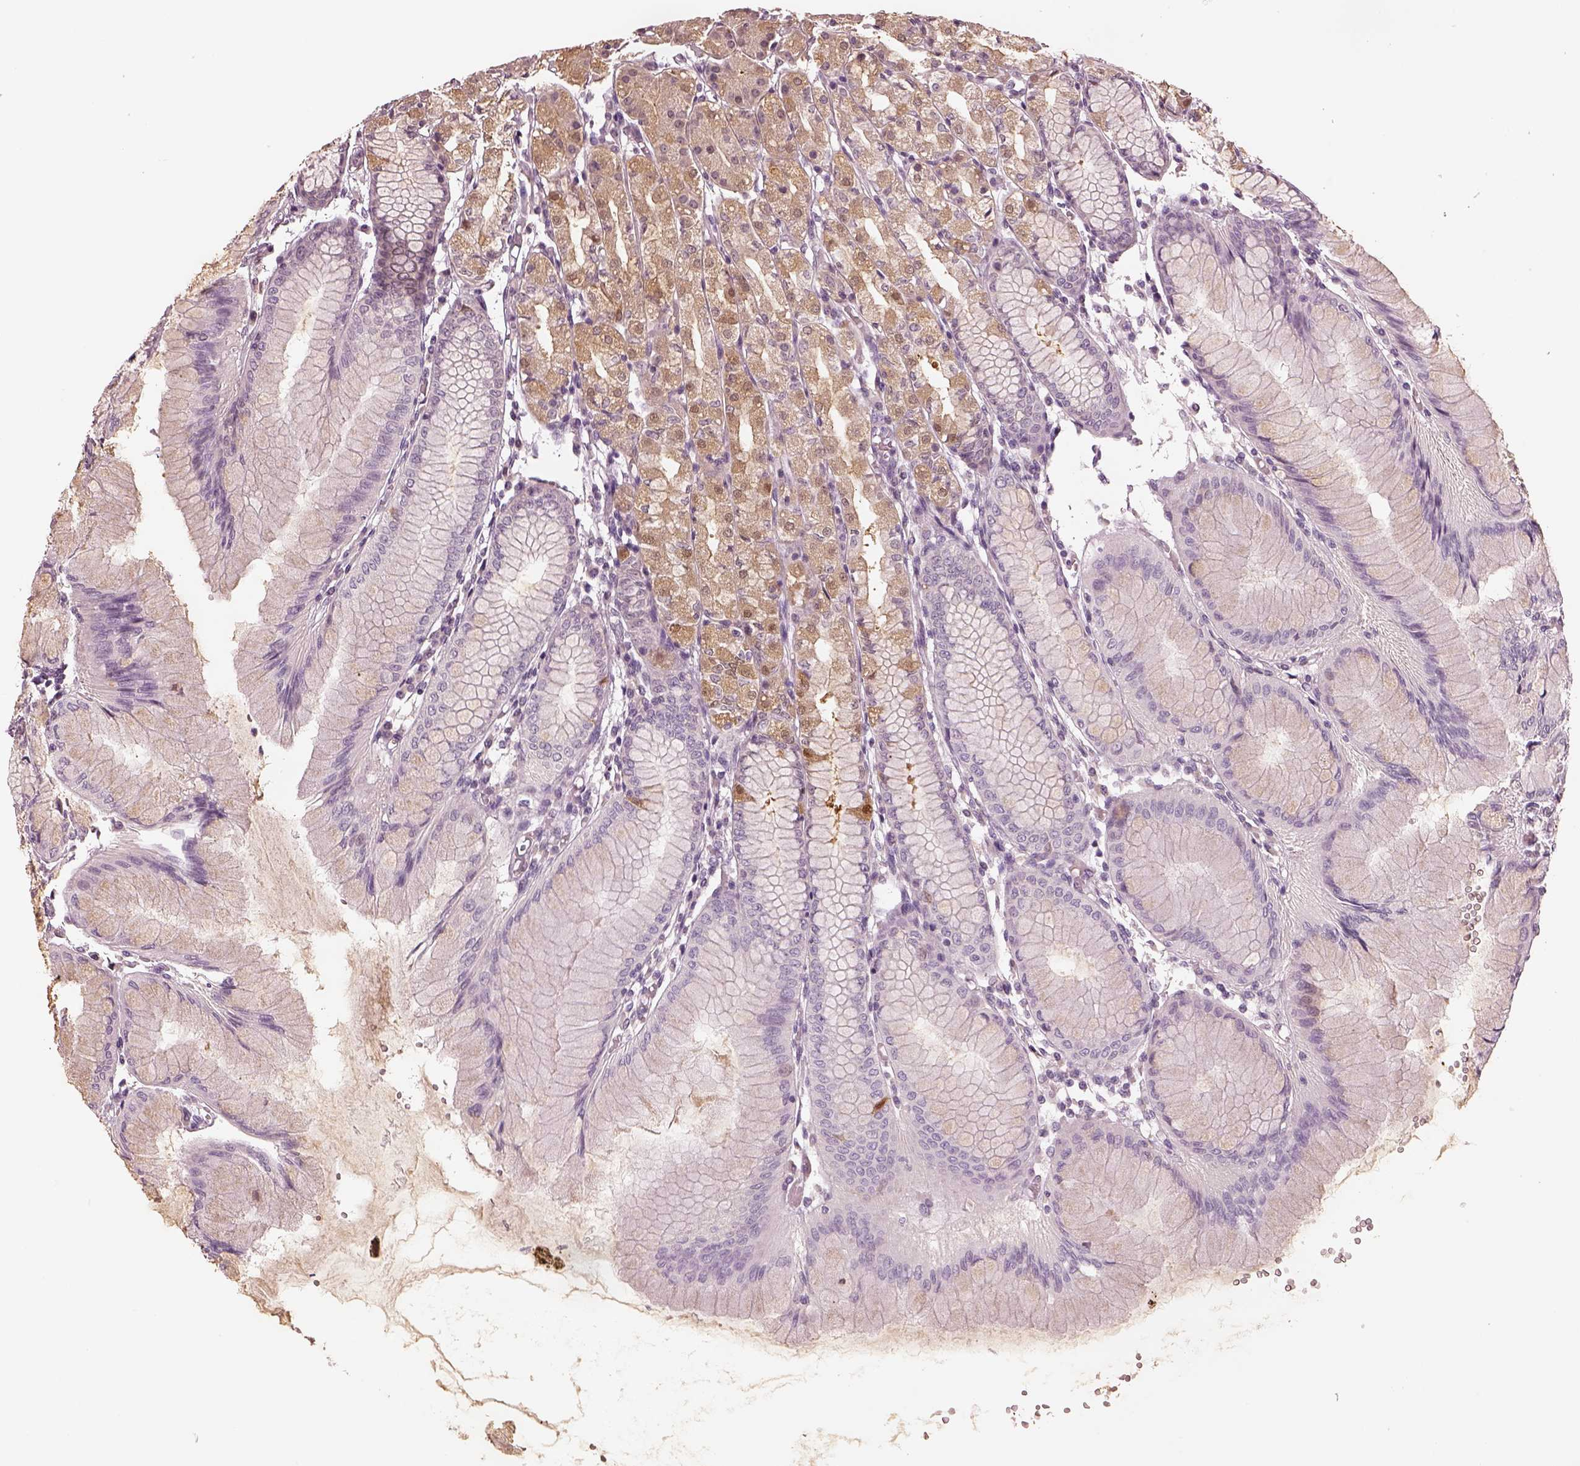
{"staining": {"intensity": "moderate", "quantity": "<25%", "location": "cytoplasmic/membranous"}, "tissue": "stomach", "cell_type": "Glandular cells", "image_type": "normal", "snomed": [{"axis": "morphology", "description": "Normal tissue, NOS"}, {"axis": "topography", "description": "Stomach"}], "caption": "Protein staining of normal stomach demonstrates moderate cytoplasmic/membranous positivity in about <25% of glandular cells.", "gene": "EGR4", "patient": {"sex": "female", "age": 57}}